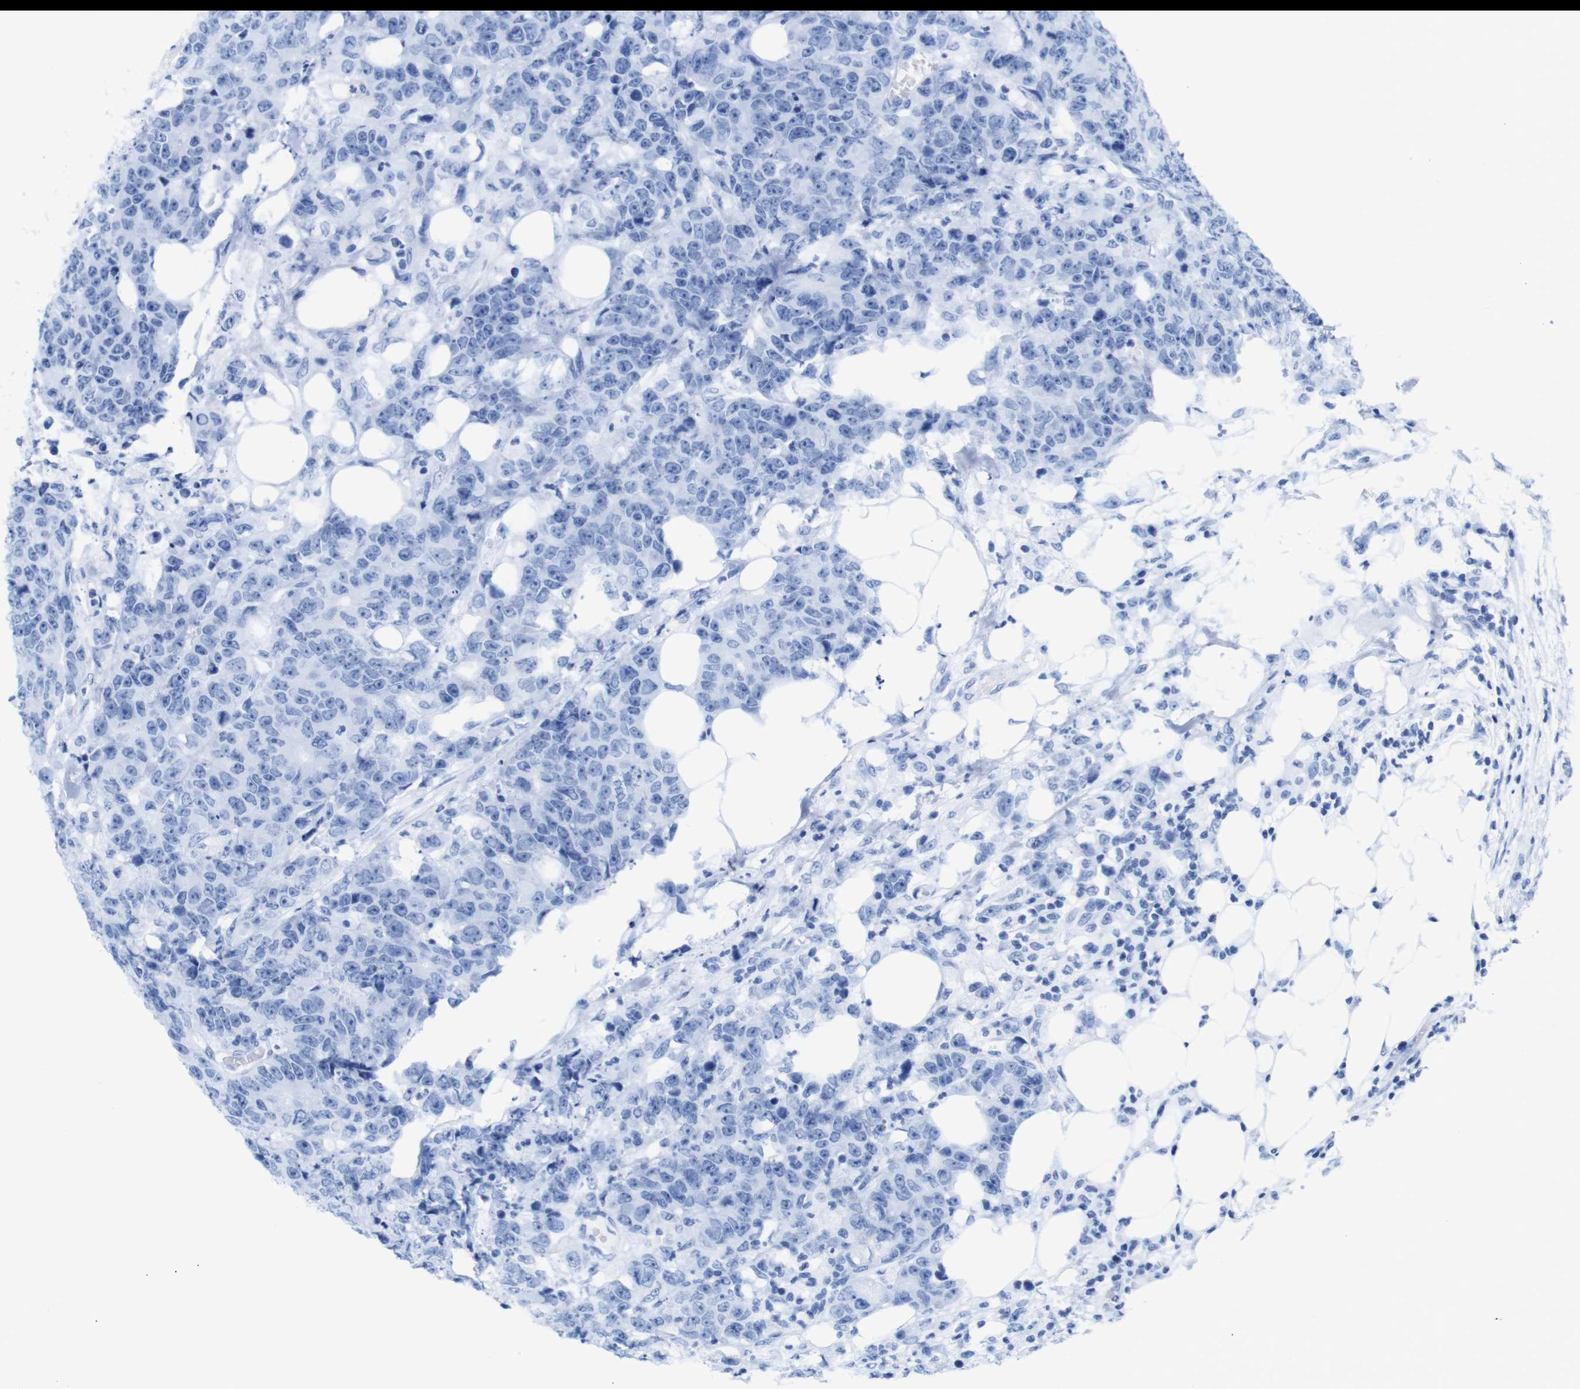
{"staining": {"intensity": "negative", "quantity": "none", "location": "none"}, "tissue": "colorectal cancer", "cell_type": "Tumor cells", "image_type": "cancer", "snomed": [{"axis": "morphology", "description": "Adenocarcinoma, NOS"}, {"axis": "topography", "description": "Colon"}], "caption": "High power microscopy photomicrograph of an IHC image of adenocarcinoma (colorectal), revealing no significant positivity in tumor cells.", "gene": "TCEAL9", "patient": {"sex": "female", "age": 86}}